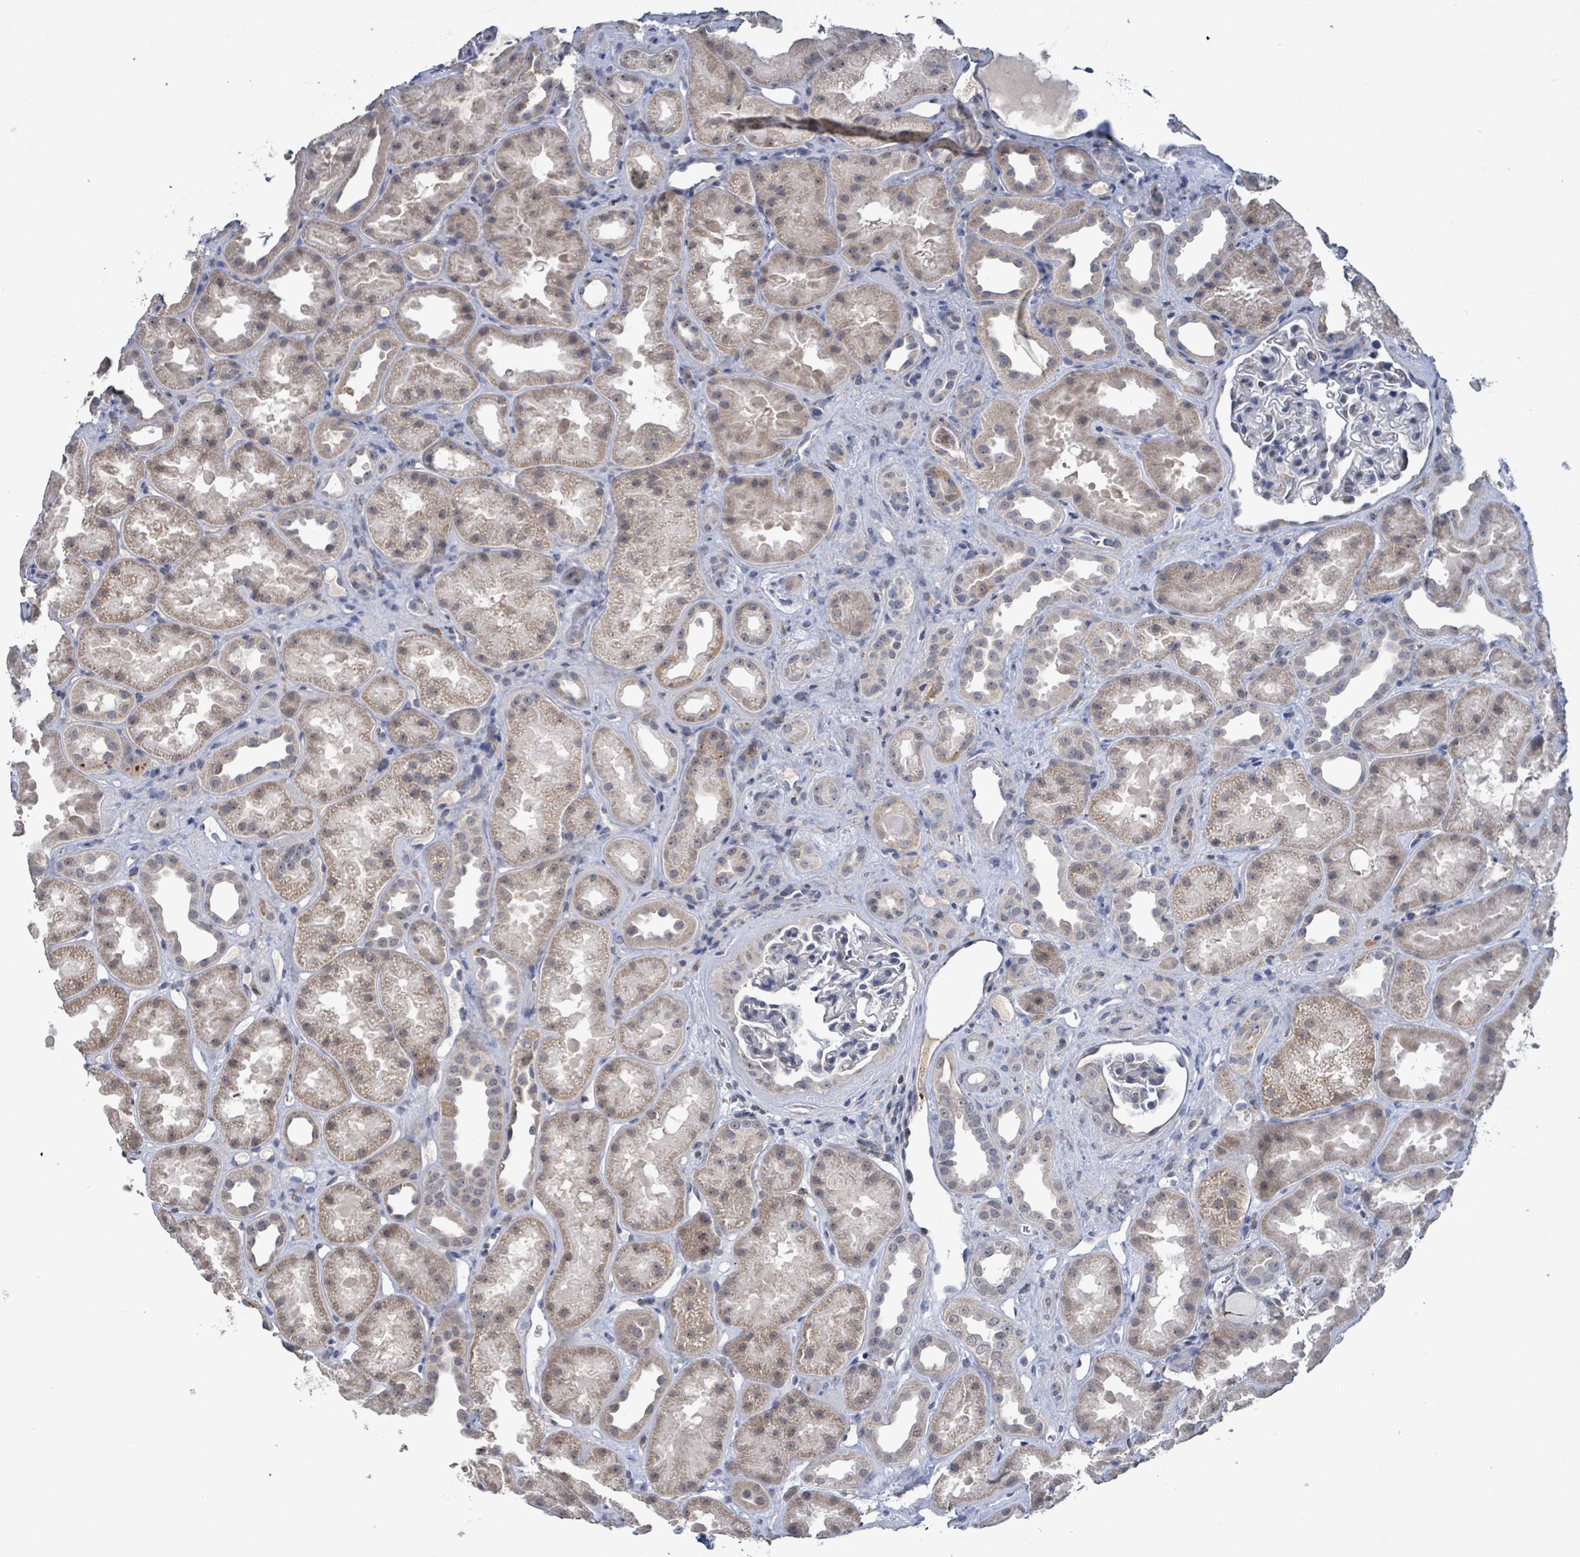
{"staining": {"intensity": "negative", "quantity": "none", "location": "none"}, "tissue": "kidney", "cell_type": "Cells in glomeruli", "image_type": "normal", "snomed": [{"axis": "morphology", "description": "Normal tissue, NOS"}, {"axis": "topography", "description": "Kidney"}], "caption": "IHC histopathology image of benign kidney stained for a protein (brown), which reveals no positivity in cells in glomeruli. (Immunohistochemistry, brightfield microscopy, high magnification).", "gene": "SEBOX", "patient": {"sex": "male", "age": 61}}